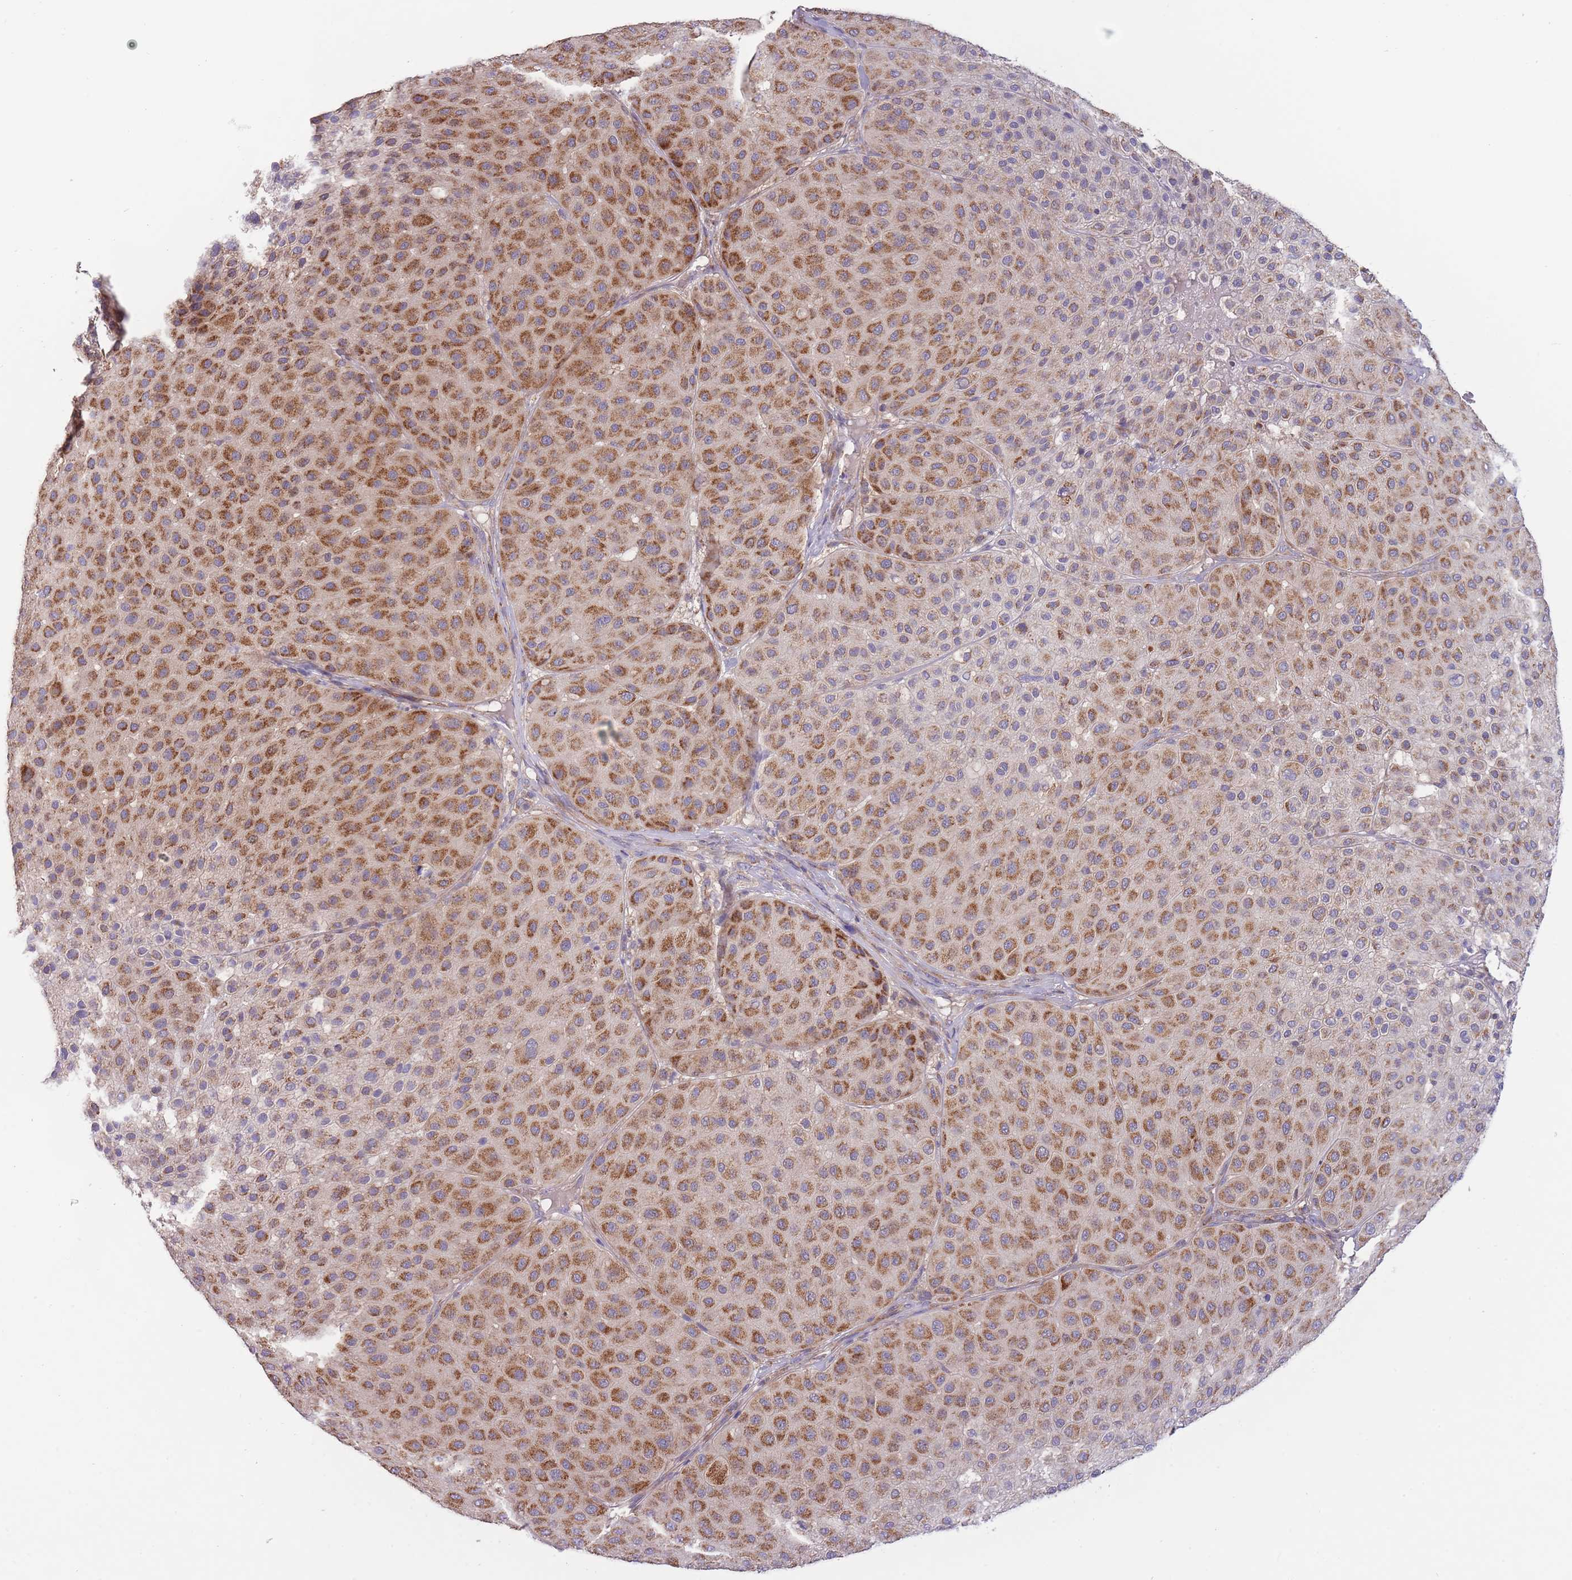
{"staining": {"intensity": "moderate", "quantity": ">75%", "location": "cytoplasmic/membranous"}, "tissue": "melanoma", "cell_type": "Tumor cells", "image_type": "cancer", "snomed": [{"axis": "morphology", "description": "Malignant melanoma, Metastatic site"}, {"axis": "topography", "description": "Smooth muscle"}], "caption": "Protein staining shows moderate cytoplasmic/membranous expression in approximately >75% of tumor cells in malignant melanoma (metastatic site).", "gene": "SLC25A42", "patient": {"sex": "male", "age": 41}}